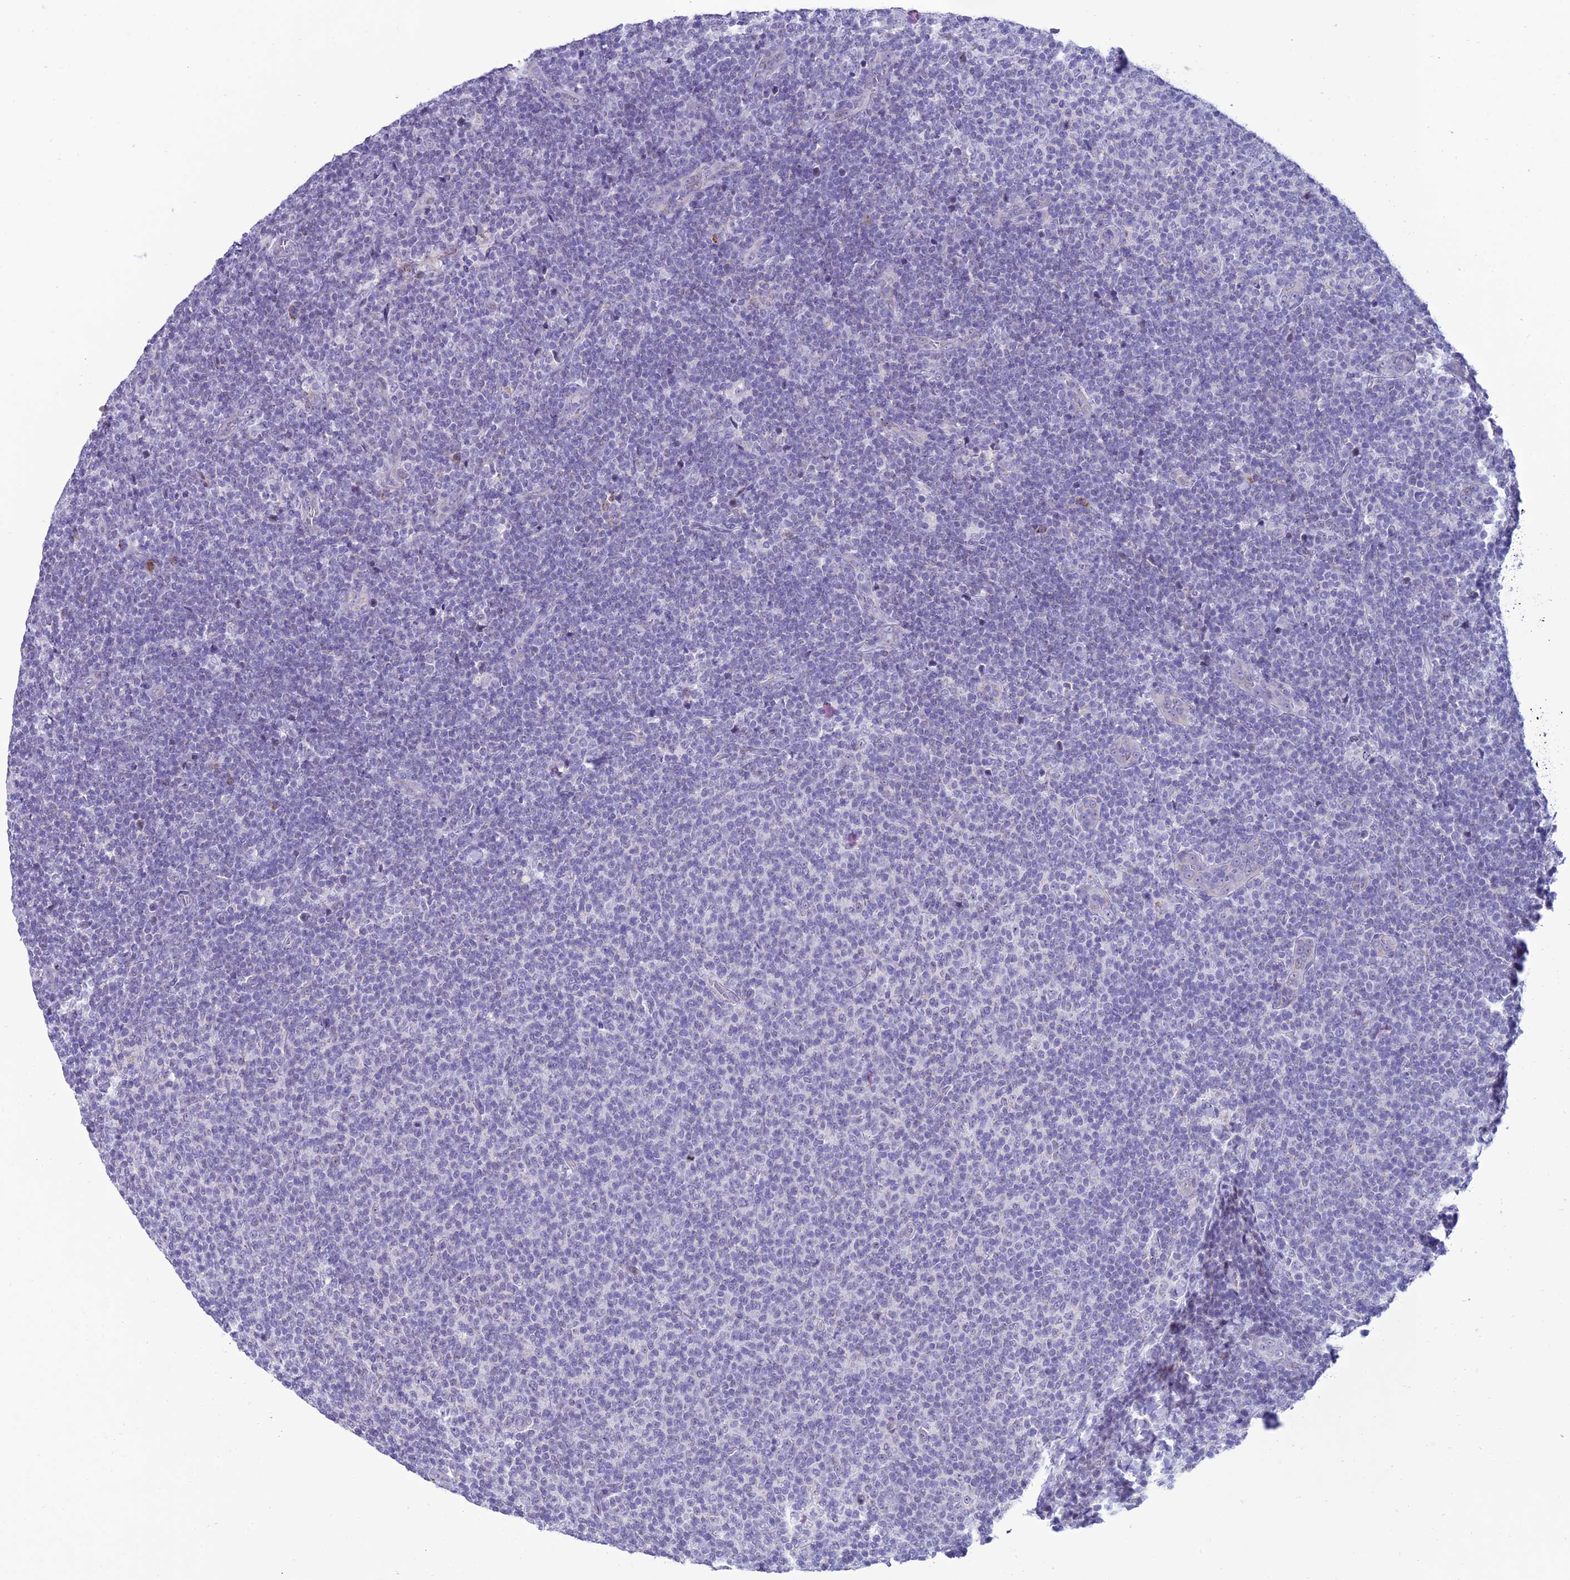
{"staining": {"intensity": "negative", "quantity": "none", "location": "none"}, "tissue": "lymphoma", "cell_type": "Tumor cells", "image_type": "cancer", "snomed": [{"axis": "morphology", "description": "Malignant lymphoma, non-Hodgkin's type, Low grade"}, {"axis": "topography", "description": "Lymph node"}], "caption": "Lymphoma stained for a protein using immunohistochemistry (IHC) displays no expression tumor cells.", "gene": "SLC10A1", "patient": {"sex": "male", "age": 66}}